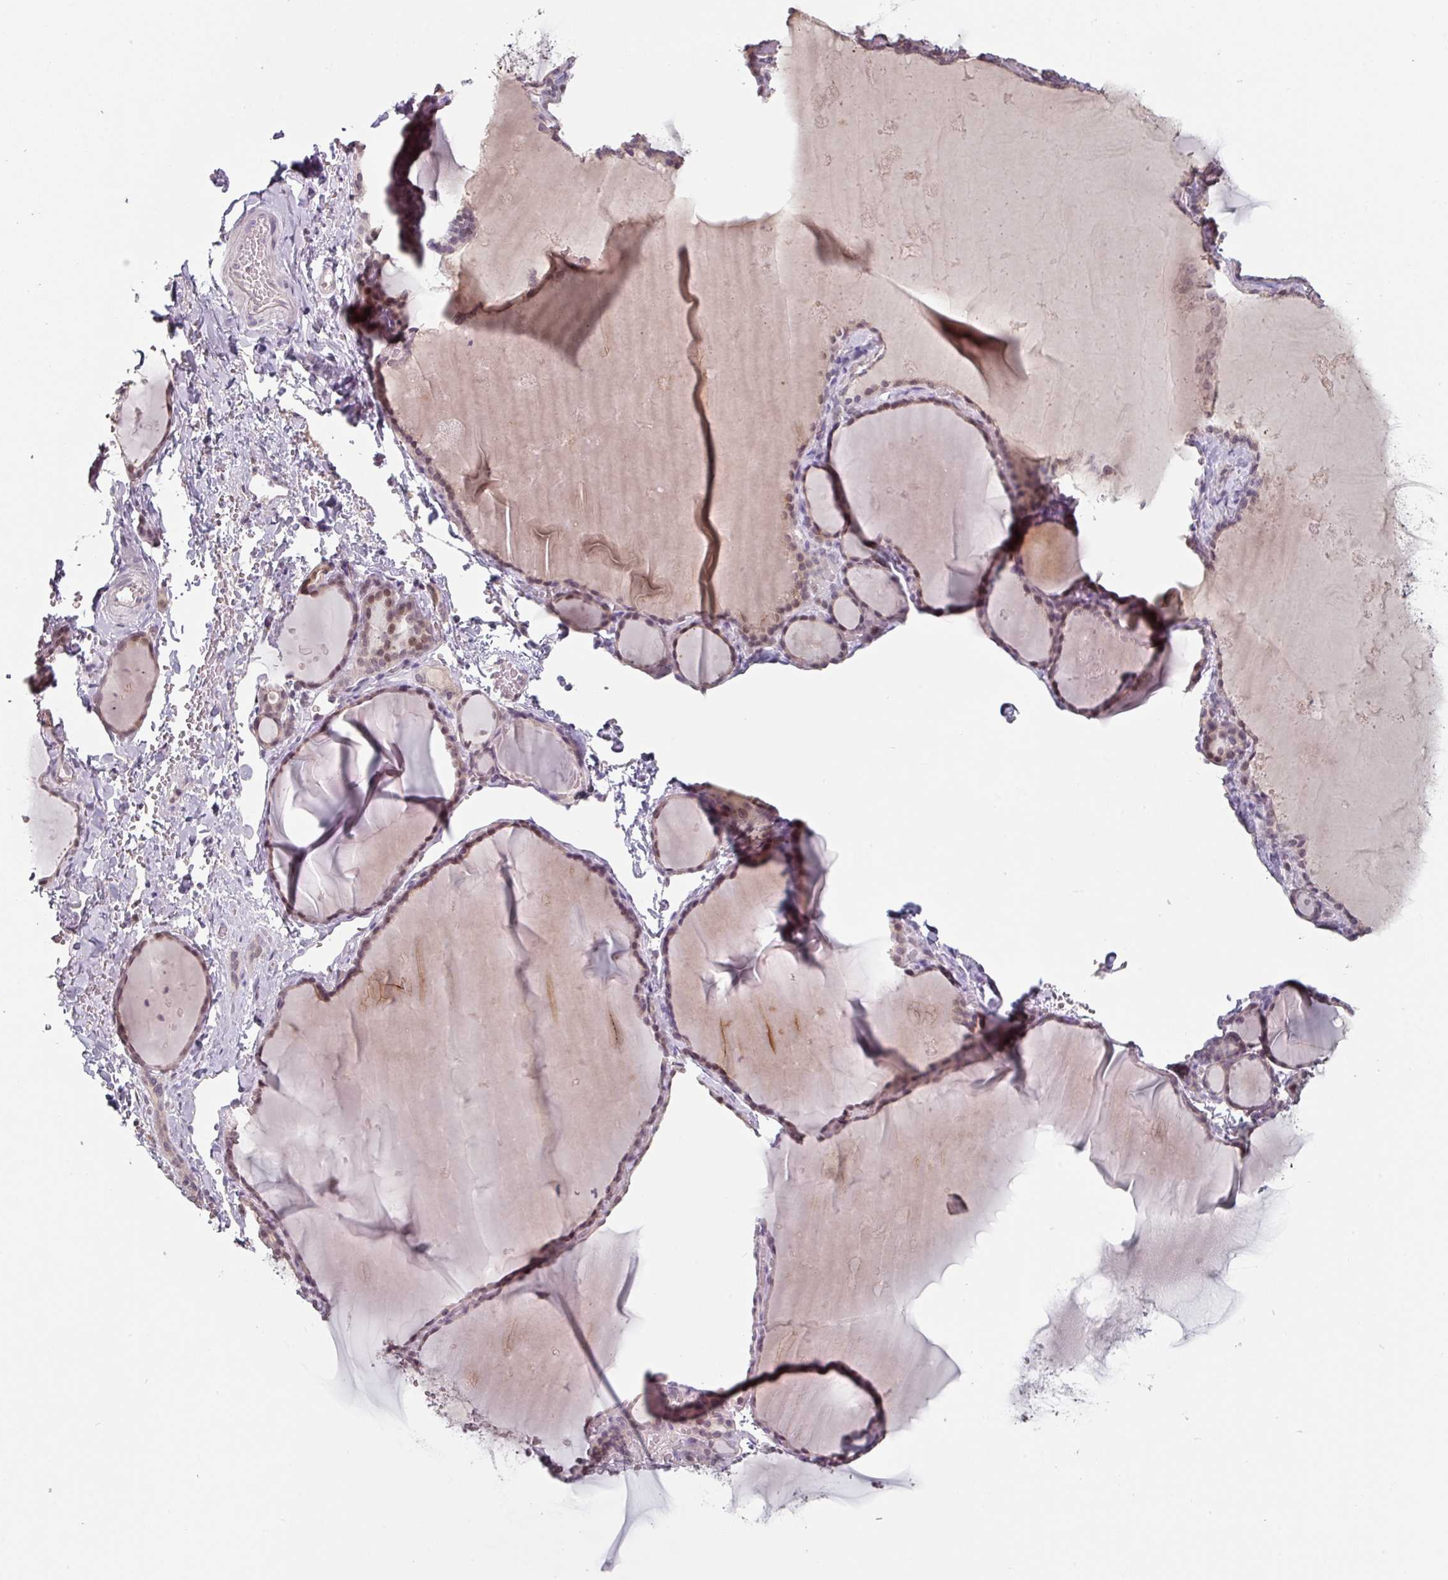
{"staining": {"intensity": "moderate", "quantity": "25%-75%", "location": "cytoplasmic/membranous,nuclear"}, "tissue": "thyroid gland", "cell_type": "Glandular cells", "image_type": "normal", "snomed": [{"axis": "morphology", "description": "Normal tissue, NOS"}, {"axis": "topography", "description": "Thyroid gland"}], "caption": "This image reveals unremarkable thyroid gland stained with immunohistochemistry (IHC) to label a protein in brown. The cytoplasmic/membranous,nuclear of glandular cells show moderate positivity for the protein. Nuclei are counter-stained blue.", "gene": "ZBTB6", "patient": {"sex": "female", "age": 49}}